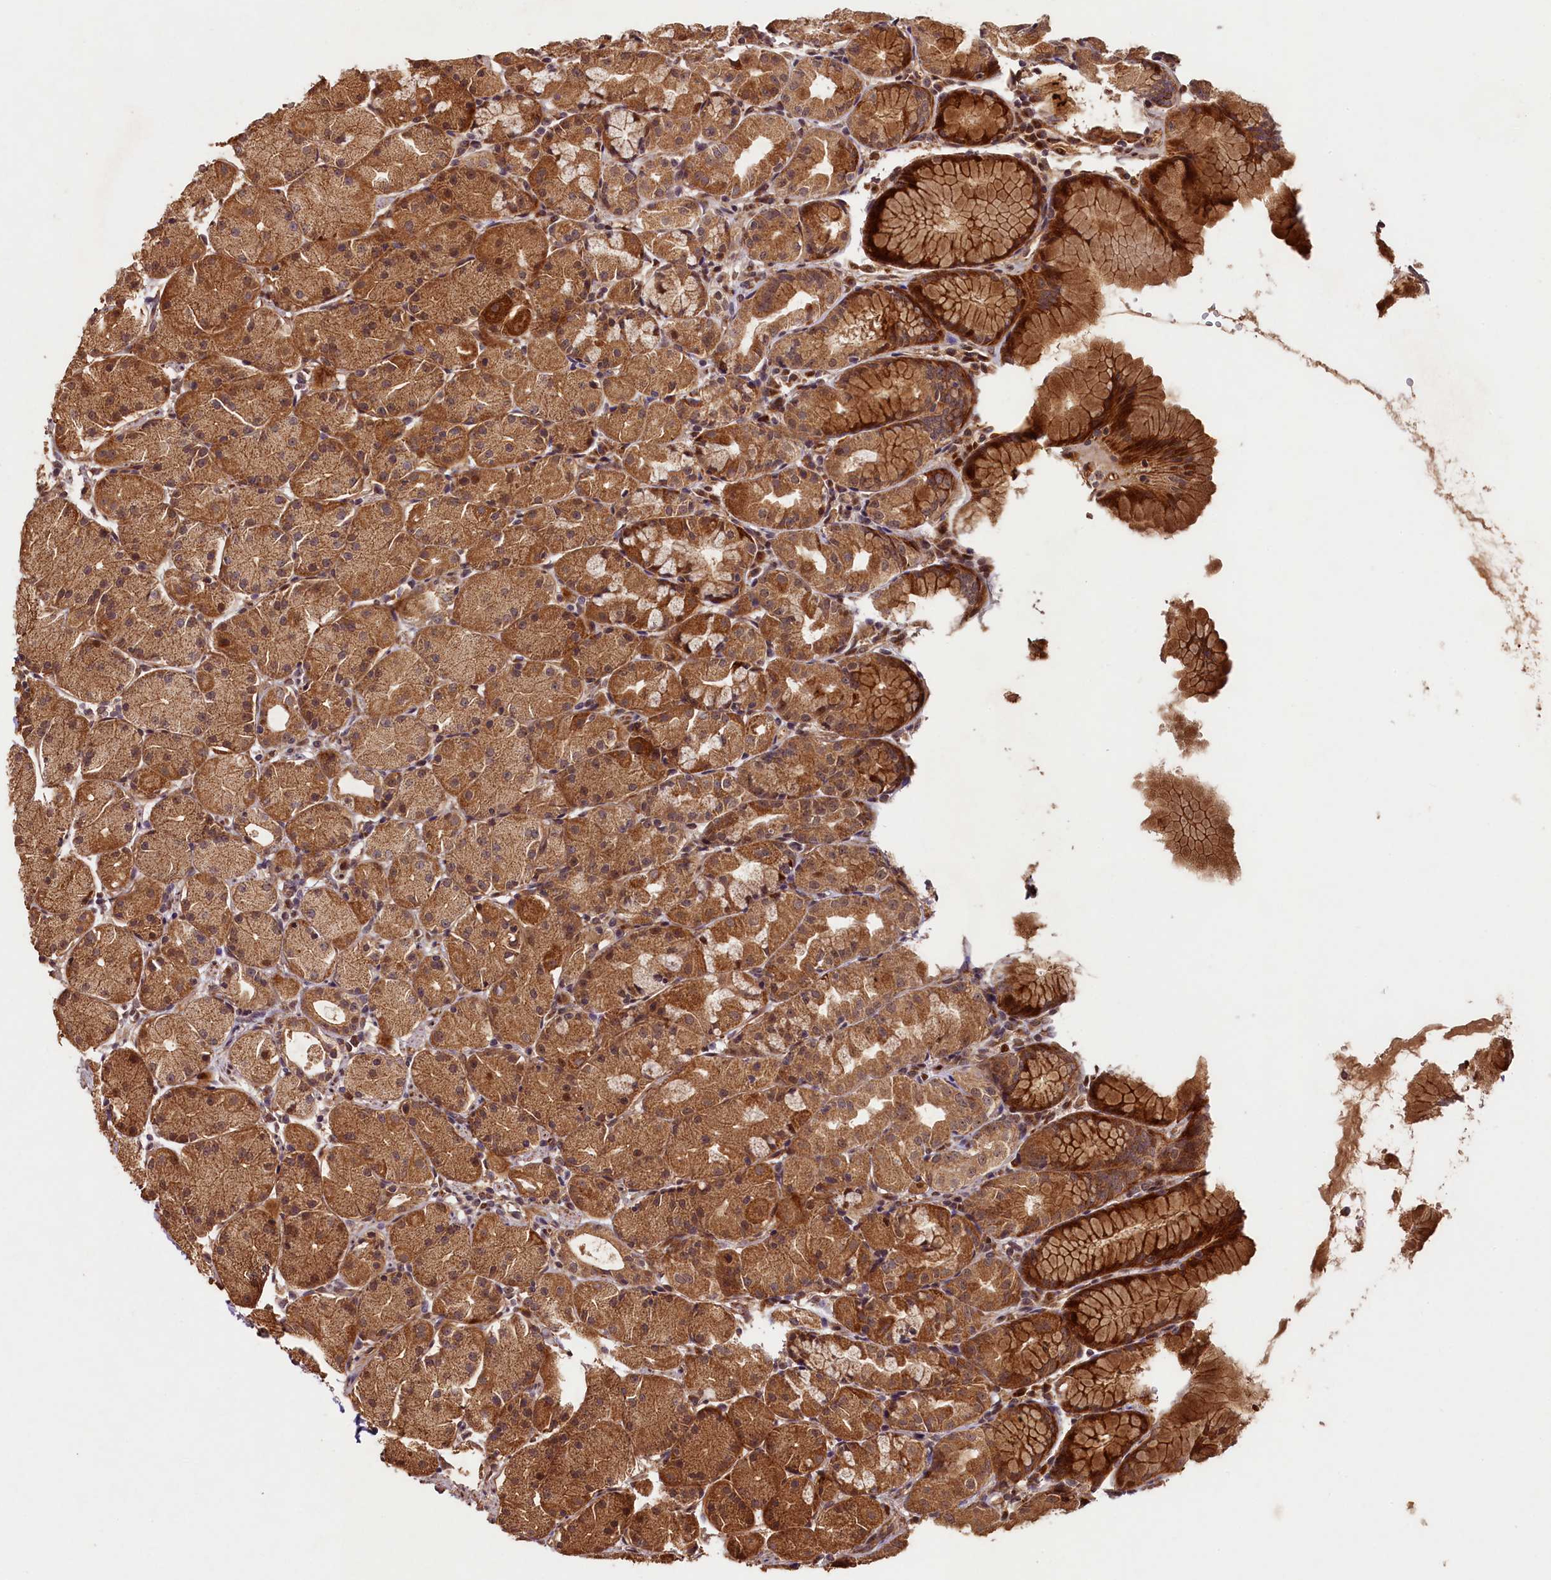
{"staining": {"intensity": "strong", "quantity": ">75%", "location": "cytoplasmic/membranous"}, "tissue": "stomach", "cell_type": "Glandular cells", "image_type": "normal", "snomed": [{"axis": "morphology", "description": "Normal tissue, NOS"}, {"axis": "topography", "description": "Stomach, upper"}], "caption": "Protein staining demonstrates strong cytoplasmic/membranous positivity in about >75% of glandular cells in benign stomach. (DAB (3,3'-diaminobenzidine) IHC with brightfield microscopy, high magnification).", "gene": "SHPRH", "patient": {"sex": "male", "age": 47}}